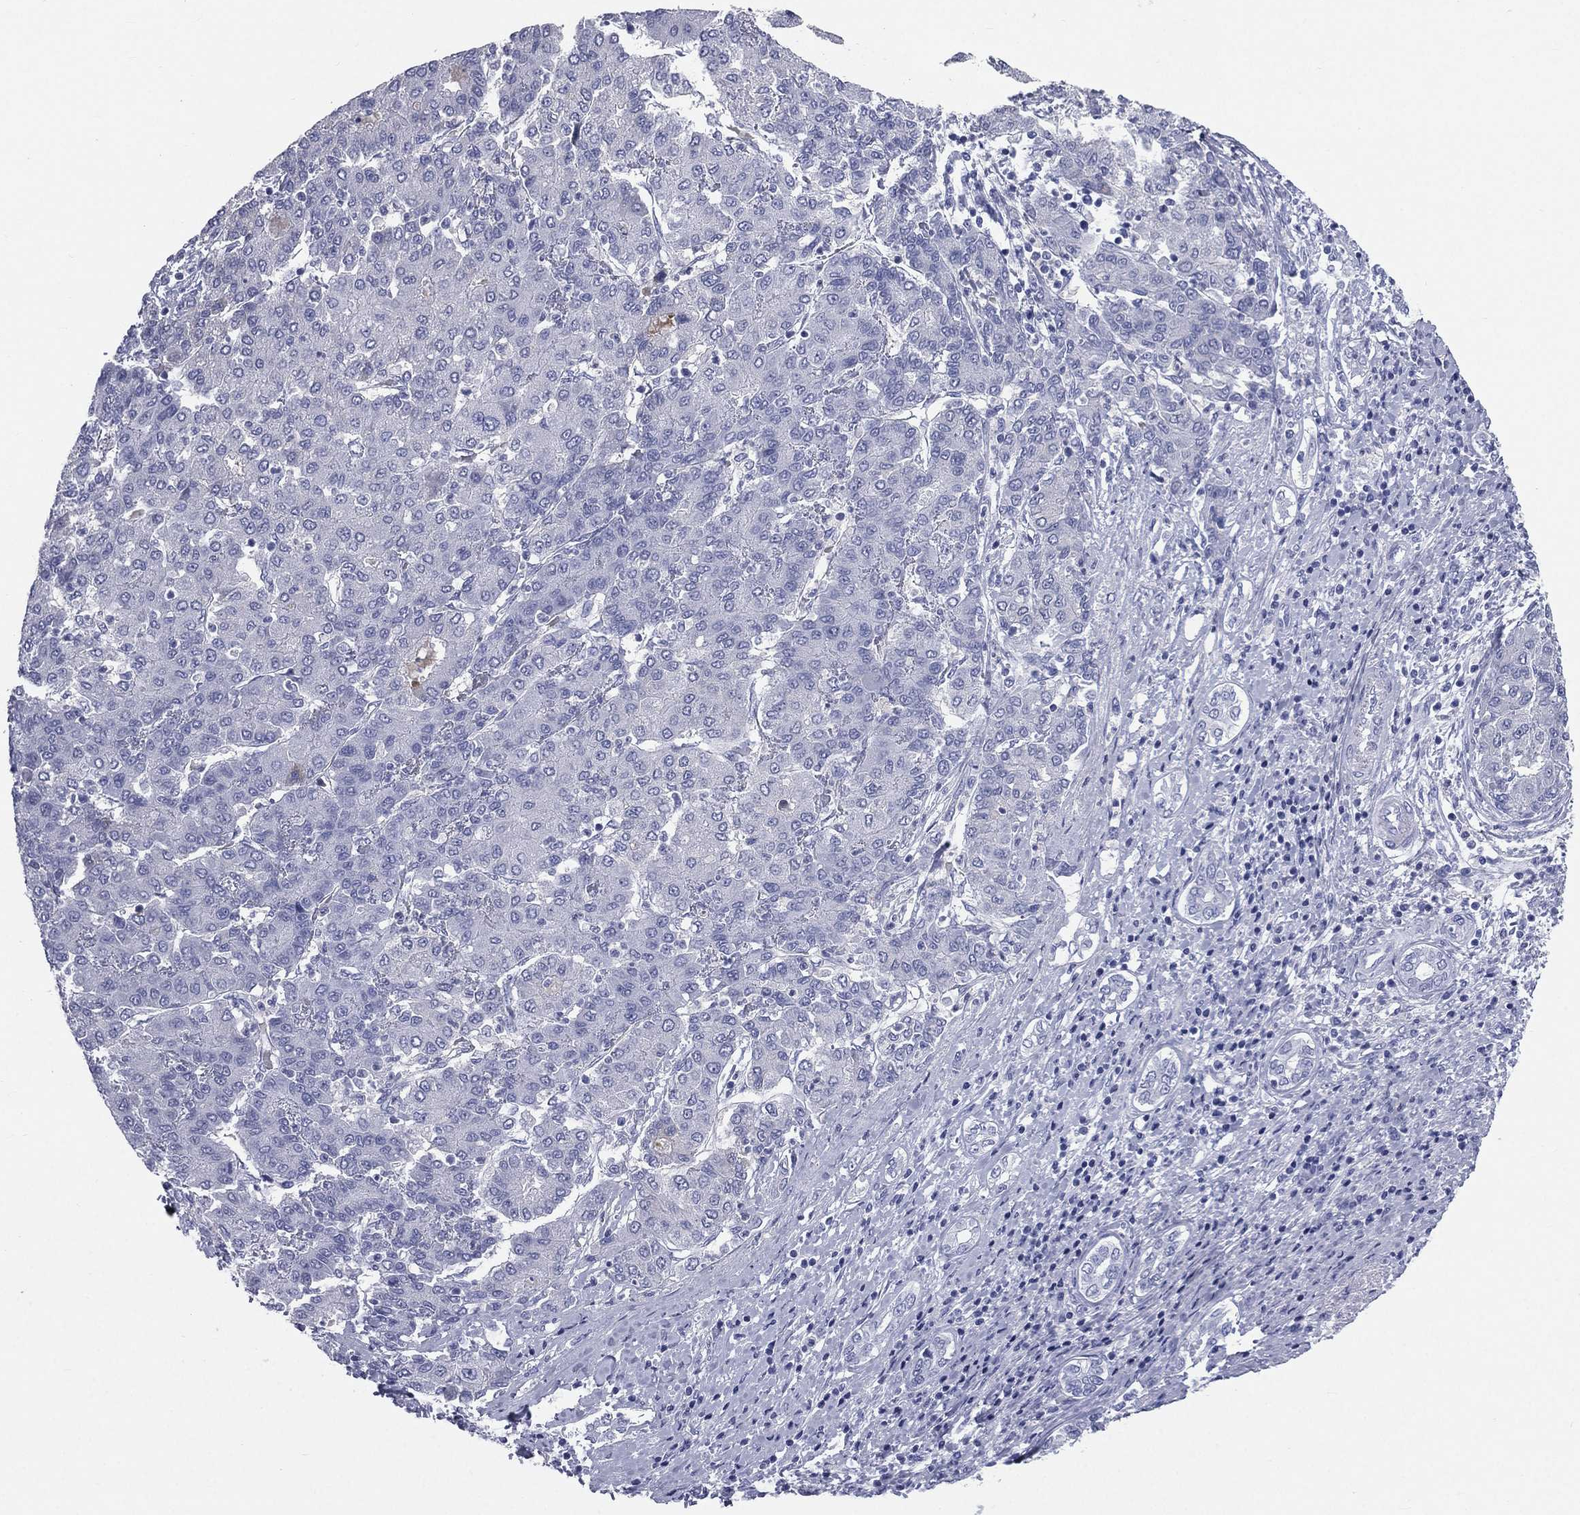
{"staining": {"intensity": "negative", "quantity": "none", "location": "none"}, "tissue": "liver cancer", "cell_type": "Tumor cells", "image_type": "cancer", "snomed": [{"axis": "morphology", "description": "Carcinoma, Hepatocellular, NOS"}, {"axis": "topography", "description": "Liver"}], "caption": "DAB immunohistochemical staining of liver cancer demonstrates no significant staining in tumor cells.", "gene": "HP", "patient": {"sex": "male", "age": 65}}